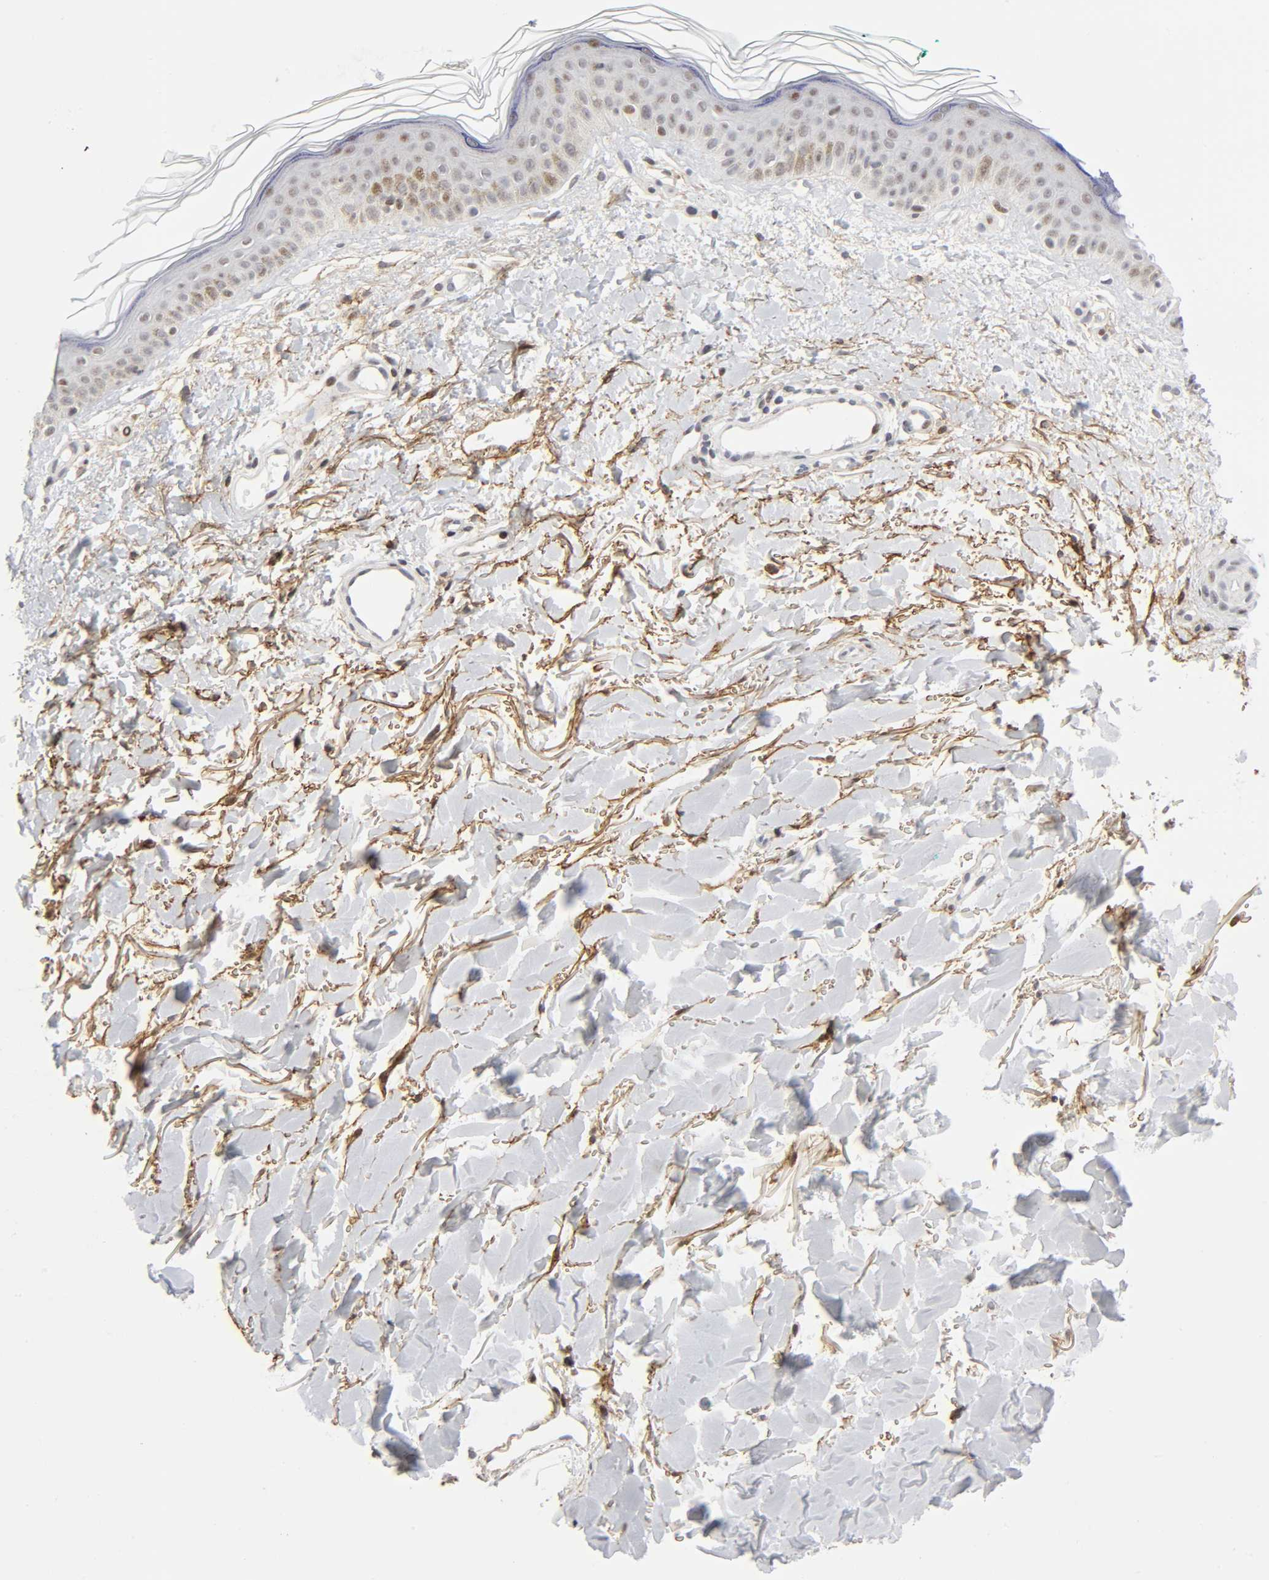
{"staining": {"intensity": "weak", "quantity": ">75%", "location": "nuclear"}, "tissue": "skin", "cell_type": "Fibroblasts", "image_type": "normal", "snomed": [{"axis": "morphology", "description": "Normal tissue, NOS"}, {"axis": "topography", "description": "Skin"}], "caption": "An IHC image of benign tissue is shown. Protein staining in brown highlights weak nuclear positivity in skin within fibroblasts. (DAB (3,3'-diaminobenzidine) = brown stain, brightfield microscopy at high magnification).", "gene": "DIDO1", "patient": {"sex": "male", "age": 71}}